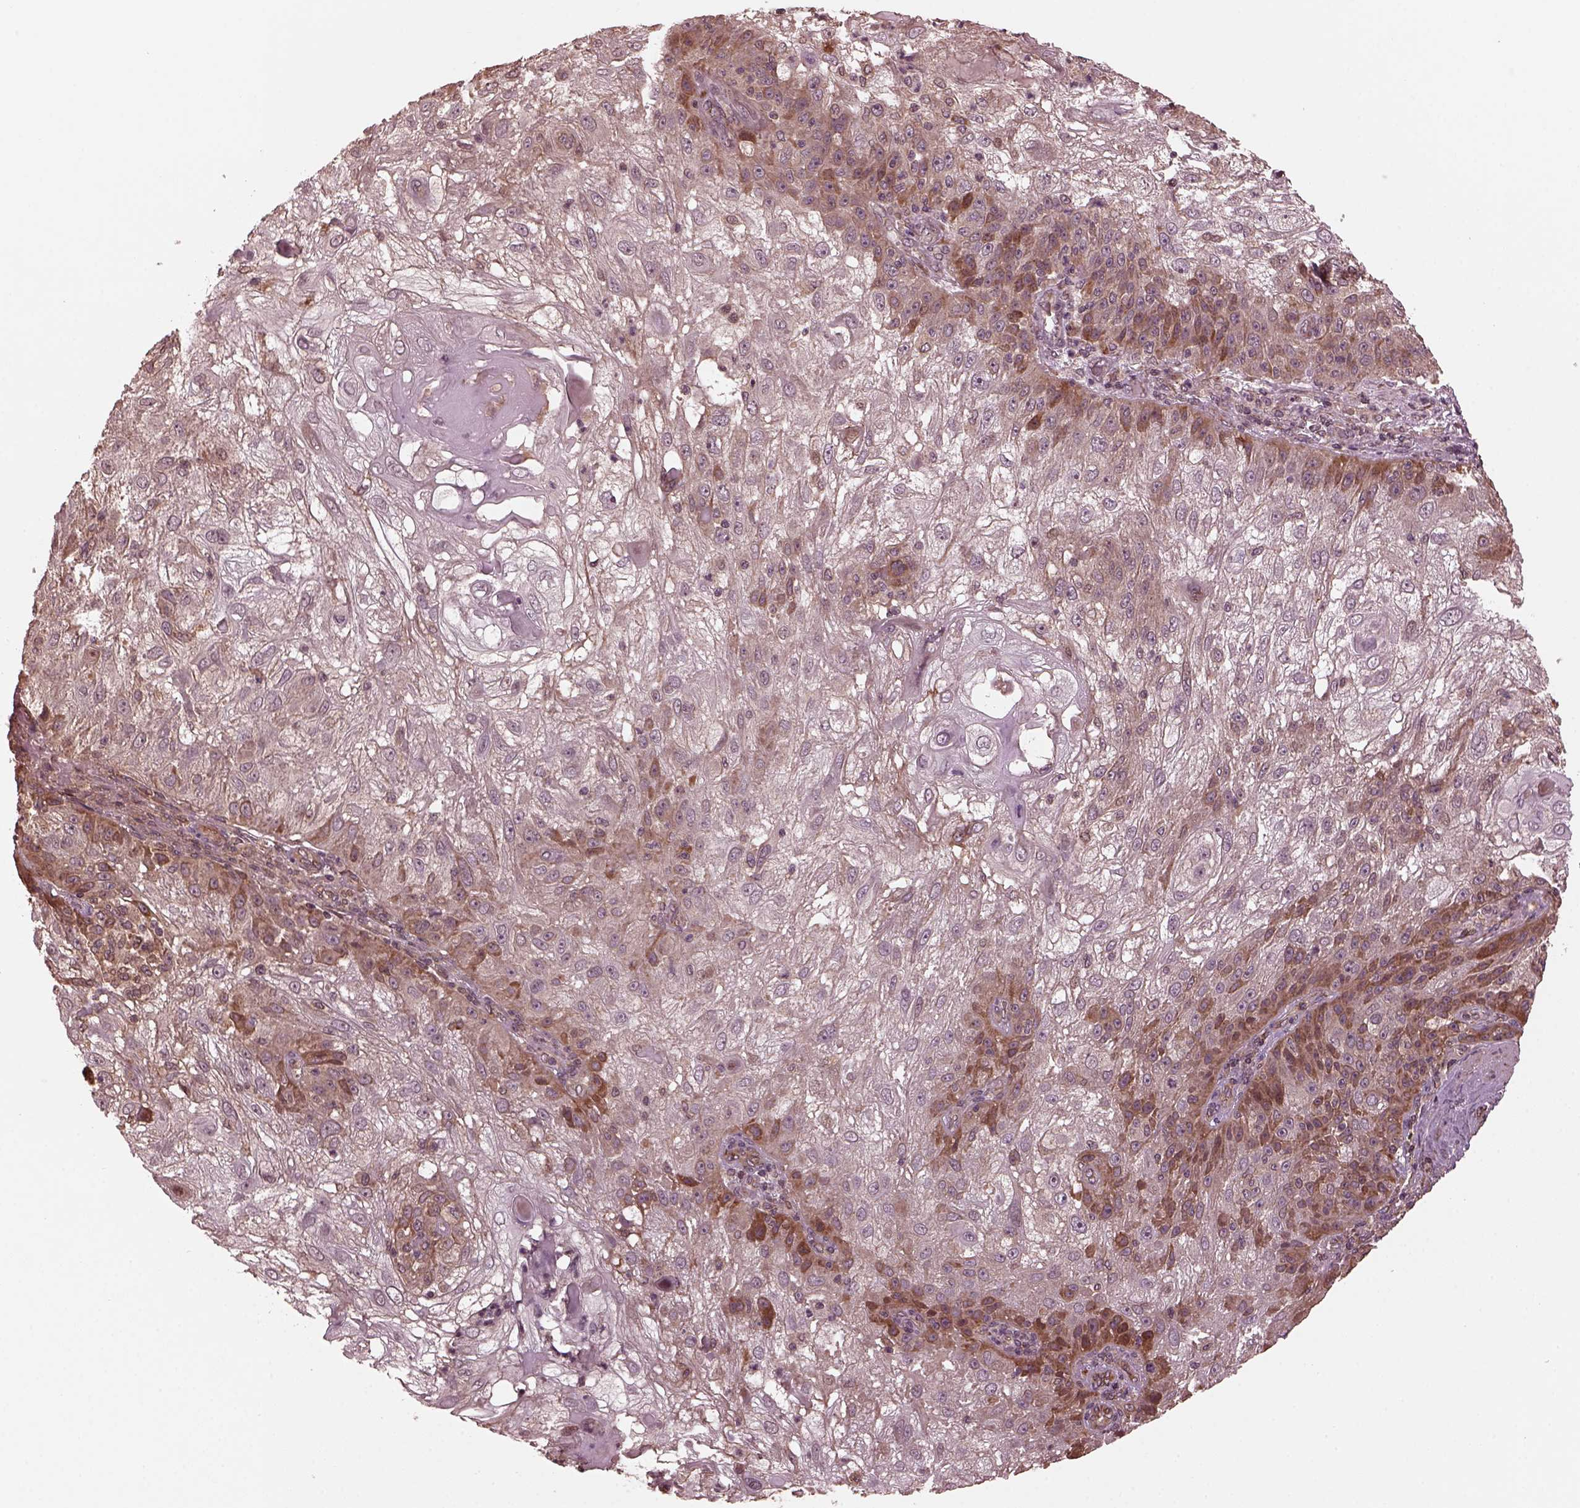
{"staining": {"intensity": "moderate", "quantity": "<25%", "location": "cytoplasmic/membranous"}, "tissue": "skin cancer", "cell_type": "Tumor cells", "image_type": "cancer", "snomed": [{"axis": "morphology", "description": "Normal tissue, NOS"}, {"axis": "morphology", "description": "Squamous cell carcinoma, NOS"}, {"axis": "topography", "description": "Skin"}], "caption": "Immunohistochemical staining of human skin cancer (squamous cell carcinoma) shows moderate cytoplasmic/membranous protein staining in approximately <25% of tumor cells.", "gene": "ZNF292", "patient": {"sex": "female", "age": 83}}